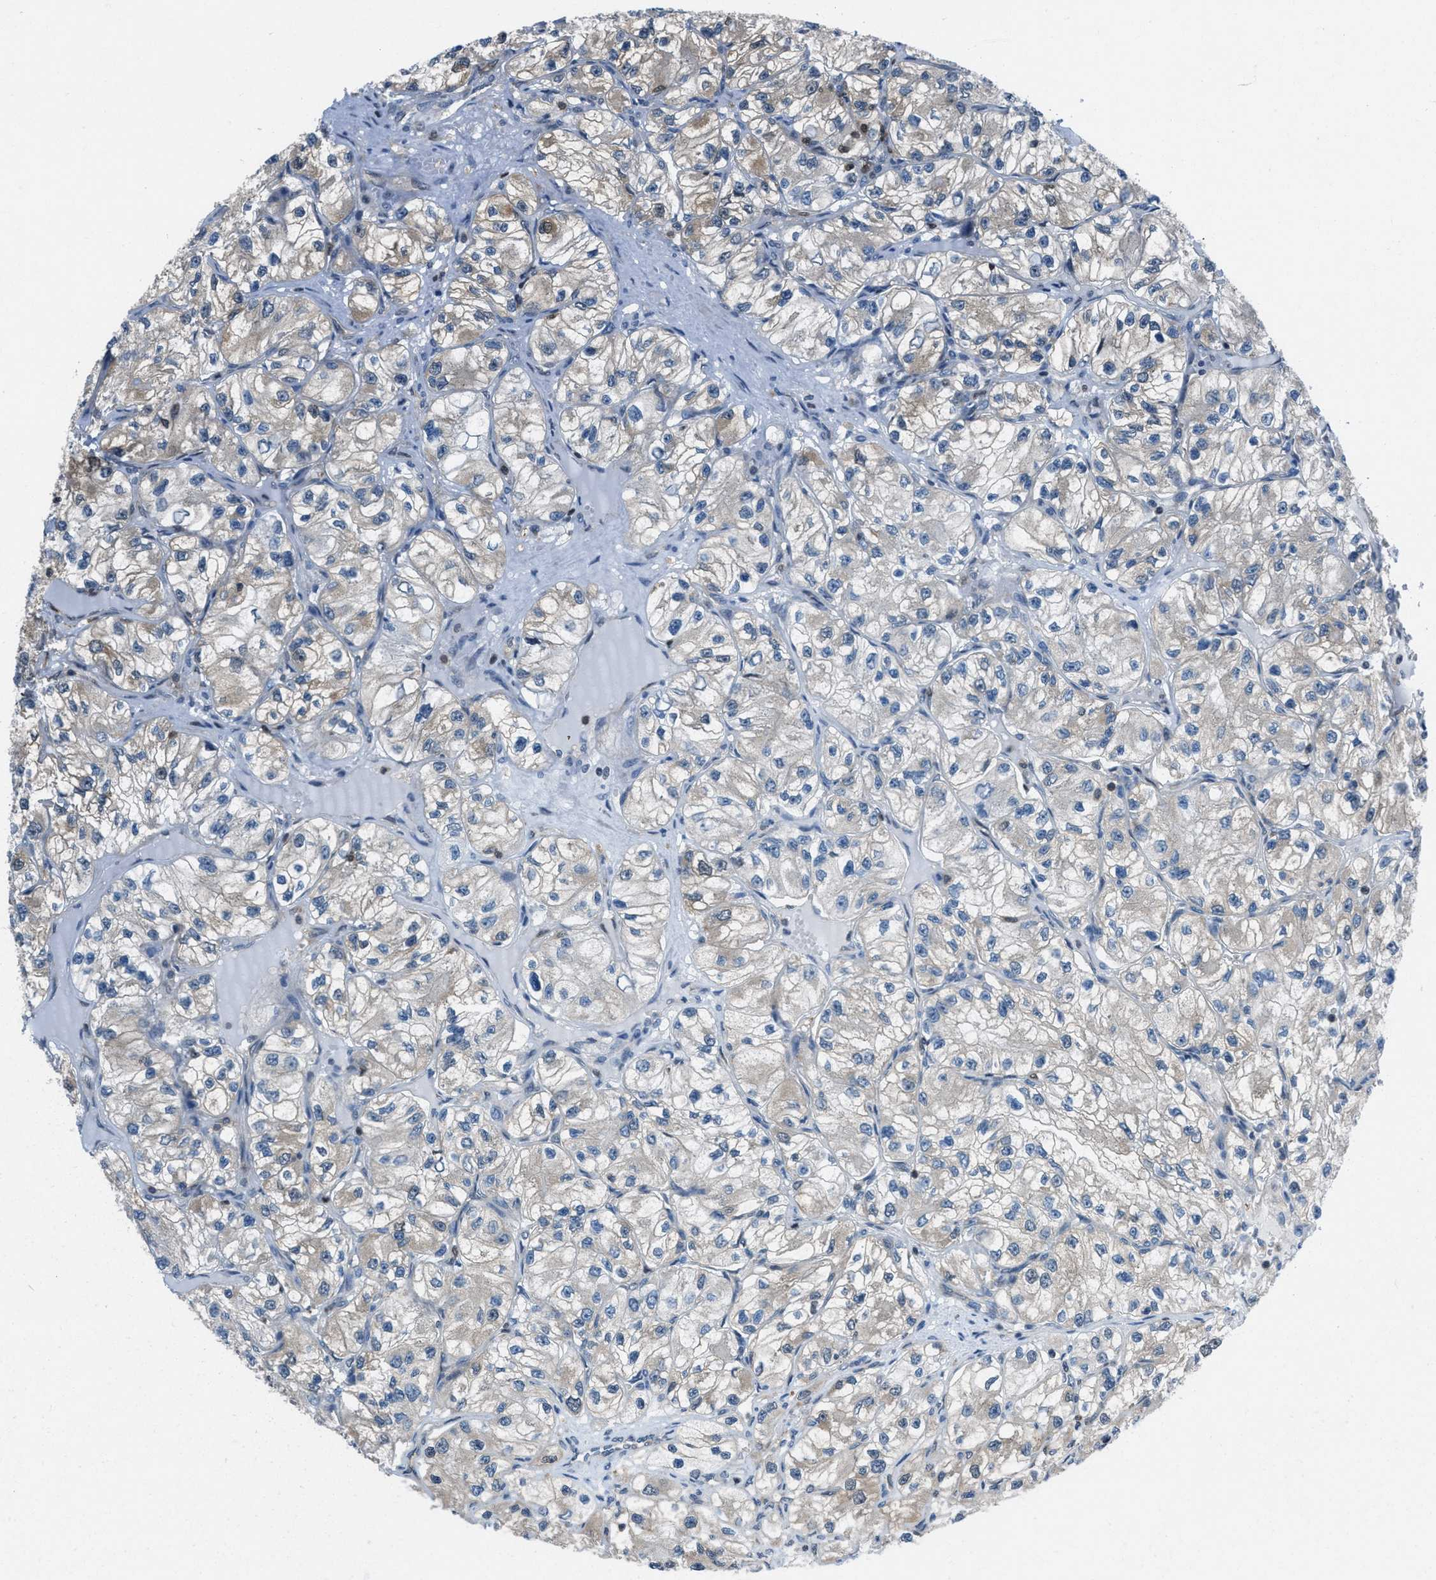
{"staining": {"intensity": "weak", "quantity": "25%-75%", "location": "cytoplasmic/membranous"}, "tissue": "renal cancer", "cell_type": "Tumor cells", "image_type": "cancer", "snomed": [{"axis": "morphology", "description": "Adenocarcinoma, NOS"}, {"axis": "topography", "description": "Kidney"}], "caption": "About 25%-75% of tumor cells in human renal adenocarcinoma show weak cytoplasmic/membranous protein expression as visualized by brown immunohistochemical staining.", "gene": "PIP5K1C", "patient": {"sex": "female", "age": 57}}